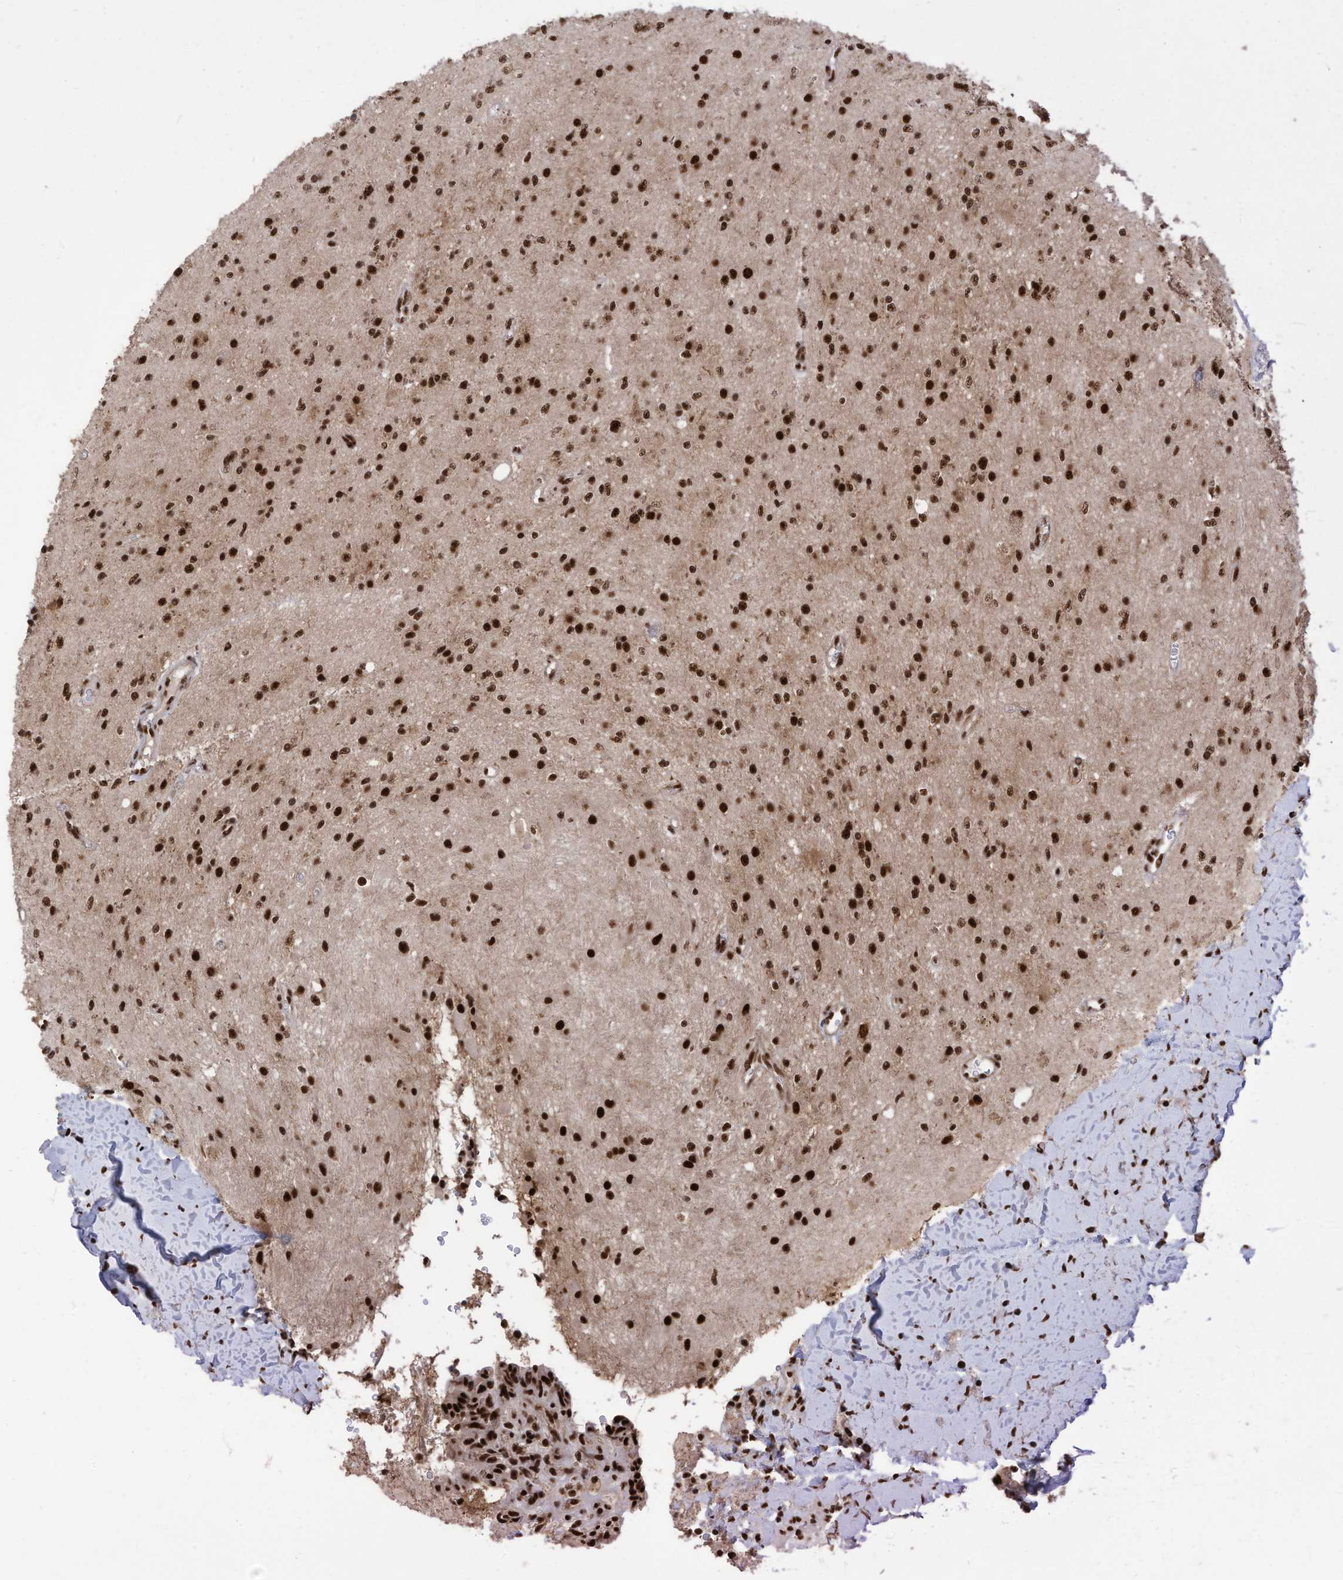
{"staining": {"intensity": "strong", "quantity": ">75%", "location": "nuclear"}, "tissue": "glioma", "cell_type": "Tumor cells", "image_type": "cancer", "snomed": [{"axis": "morphology", "description": "Glioma, malignant, High grade"}, {"axis": "topography", "description": "Brain"}], "caption": "IHC of human glioma demonstrates high levels of strong nuclear staining in about >75% of tumor cells.", "gene": "SF3A3", "patient": {"sex": "male", "age": 34}}